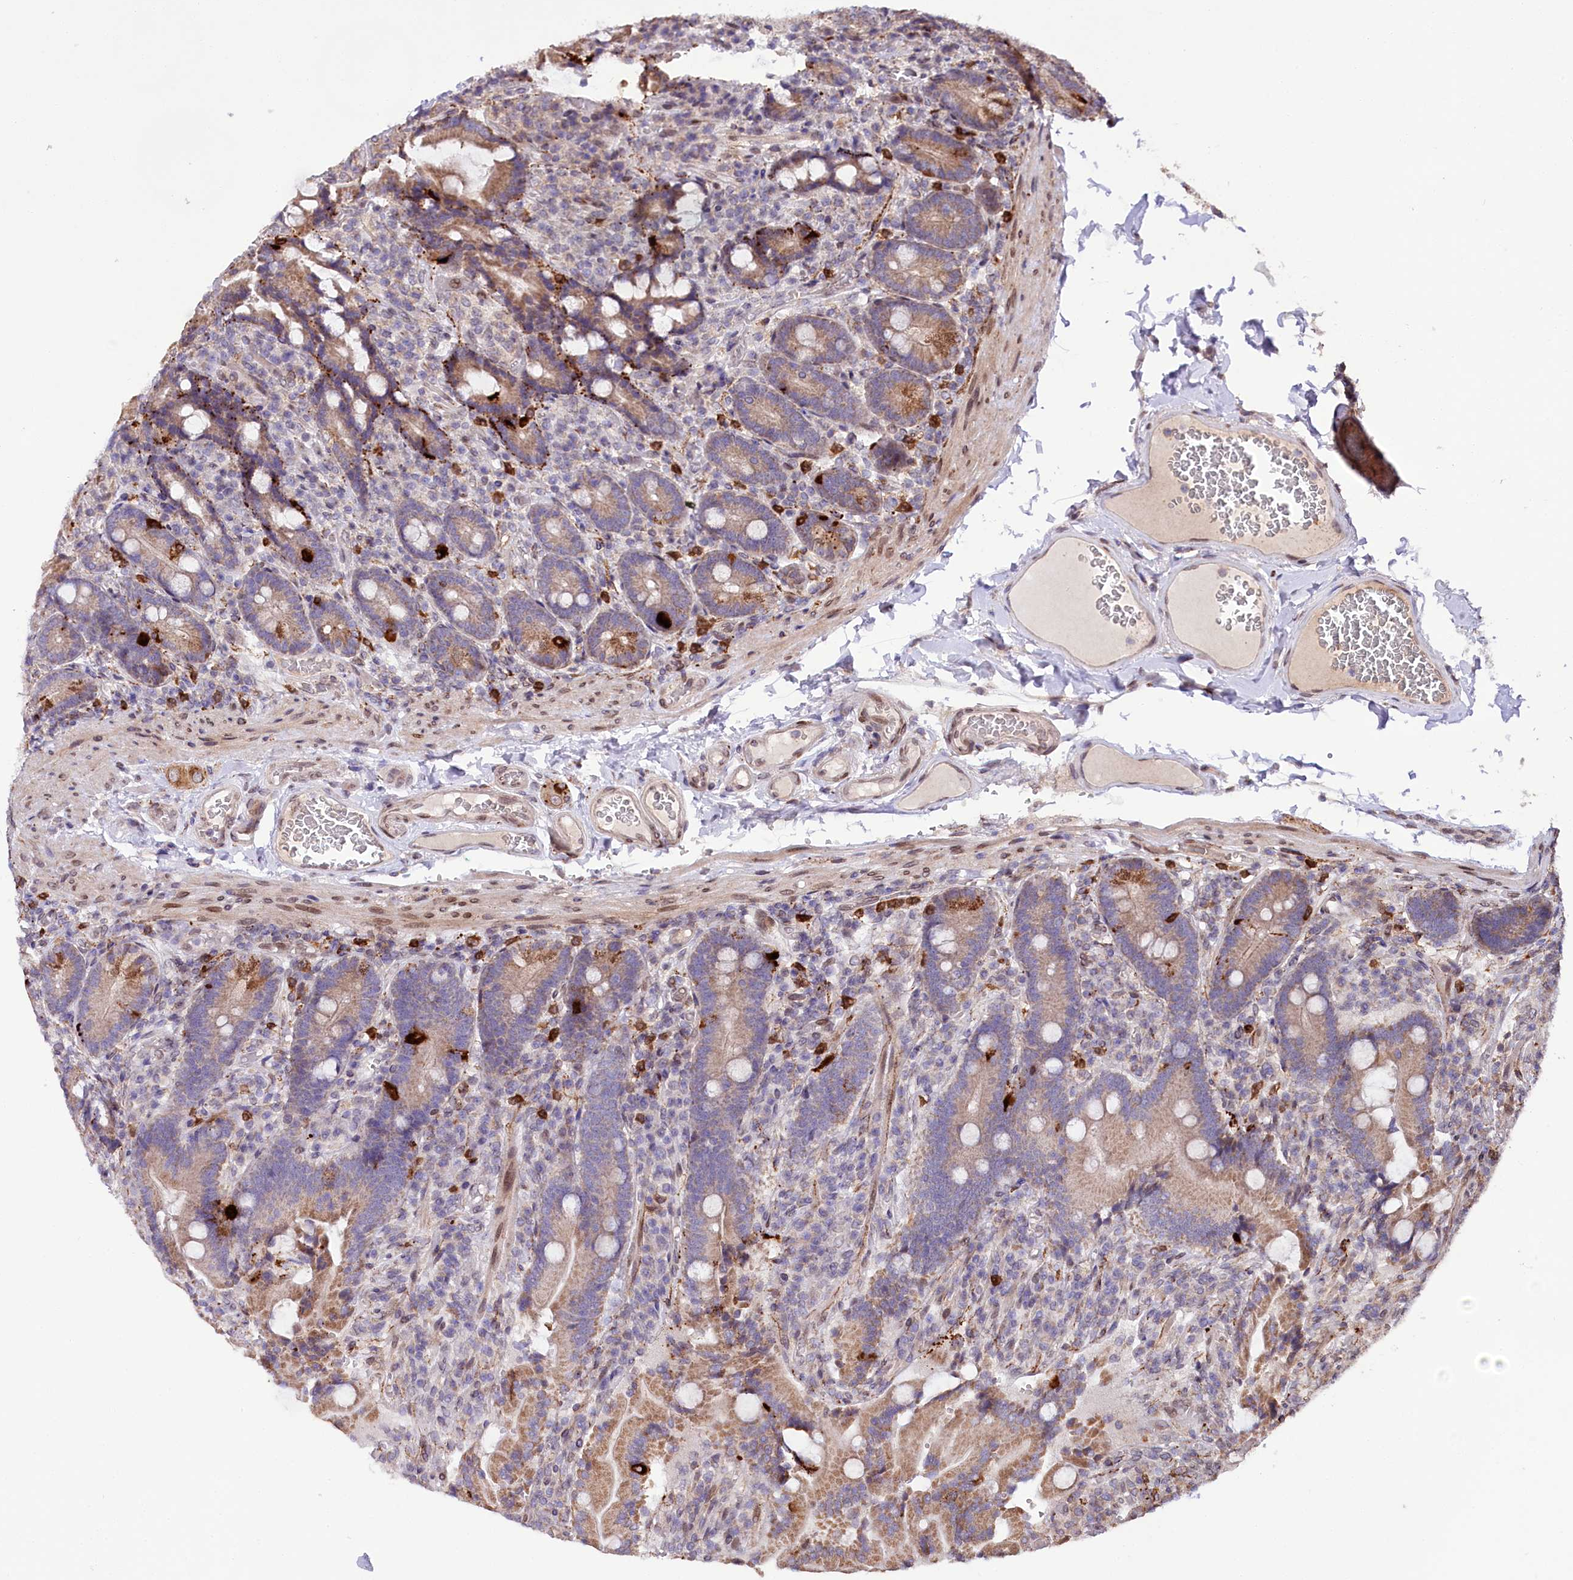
{"staining": {"intensity": "moderate", "quantity": "25%-75%", "location": "cytoplasmic/membranous"}, "tissue": "duodenum", "cell_type": "Glandular cells", "image_type": "normal", "snomed": [{"axis": "morphology", "description": "Normal tissue, NOS"}, {"axis": "topography", "description": "Duodenum"}], "caption": "Brown immunohistochemical staining in normal human duodenum reveals moderate cytoplasmic/membranous expression in about 25%-75% of glandular cells. (brown staining indicates protein expression, while blue staining denotes nuclei).", "gene": "ZNF226", "patient": {"sex": "female", "age": 62}}